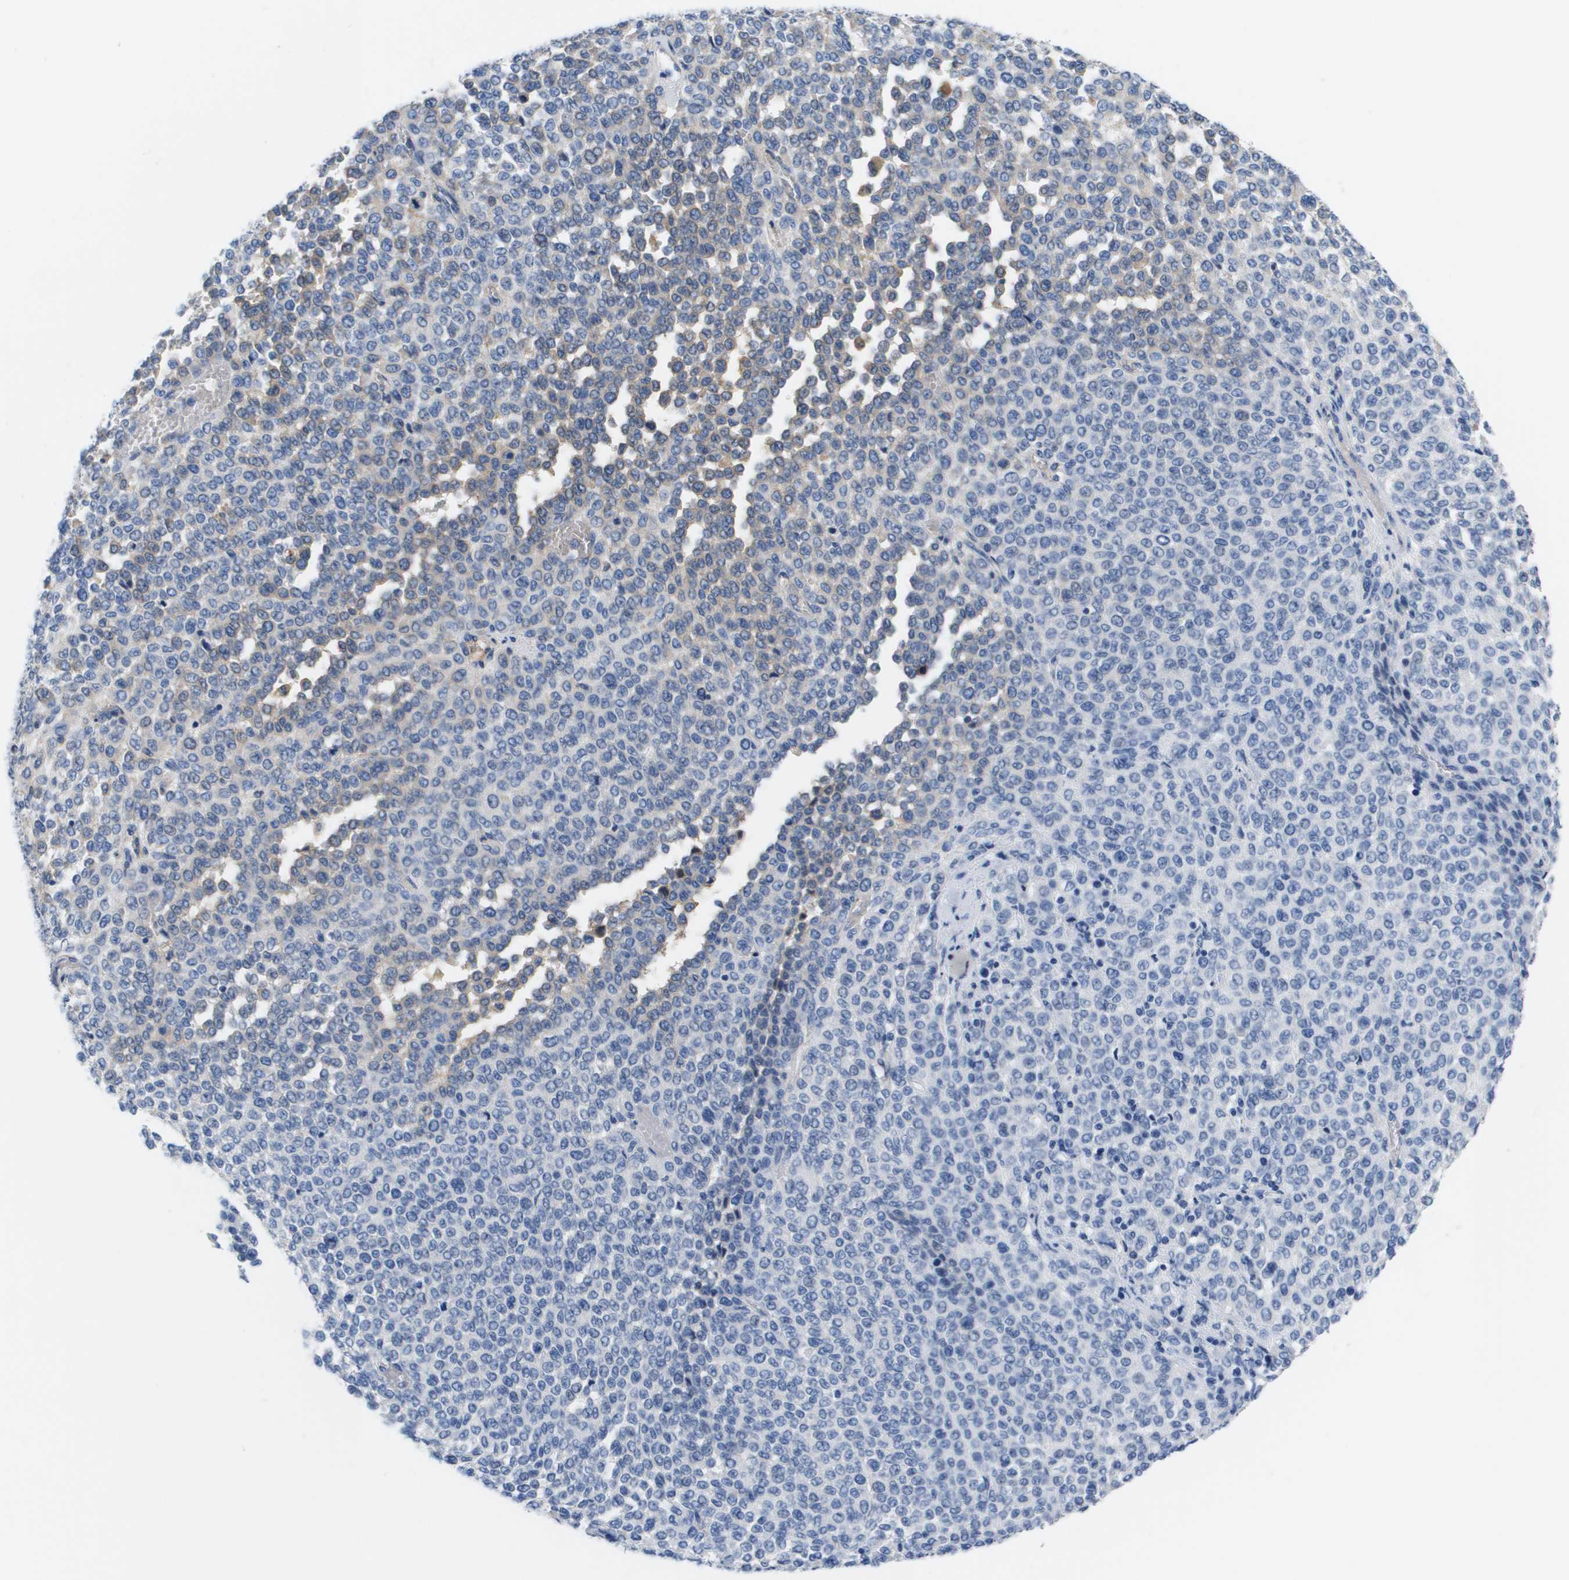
{"staining": {"intensity": "weak", "quantity": "<25%", "location": "cytoplasmic/membranous"}, "tissue": "melanoma", "cell_type": "Tumor cells", "image_type": "cancer", "snomed": [{"axis": "morphology", "description": "Malignant melanoma, Metastatic site"}, {"axis": "topography", "description": "Pancreas"}], "caption": "High power microscopy micrograph of an immunohistochemistry histopathology image of melanoma, revealing no significant positivity in tumor cells.", "gene": "APOA1", "patient": {"sex": "female", "age": 30}}